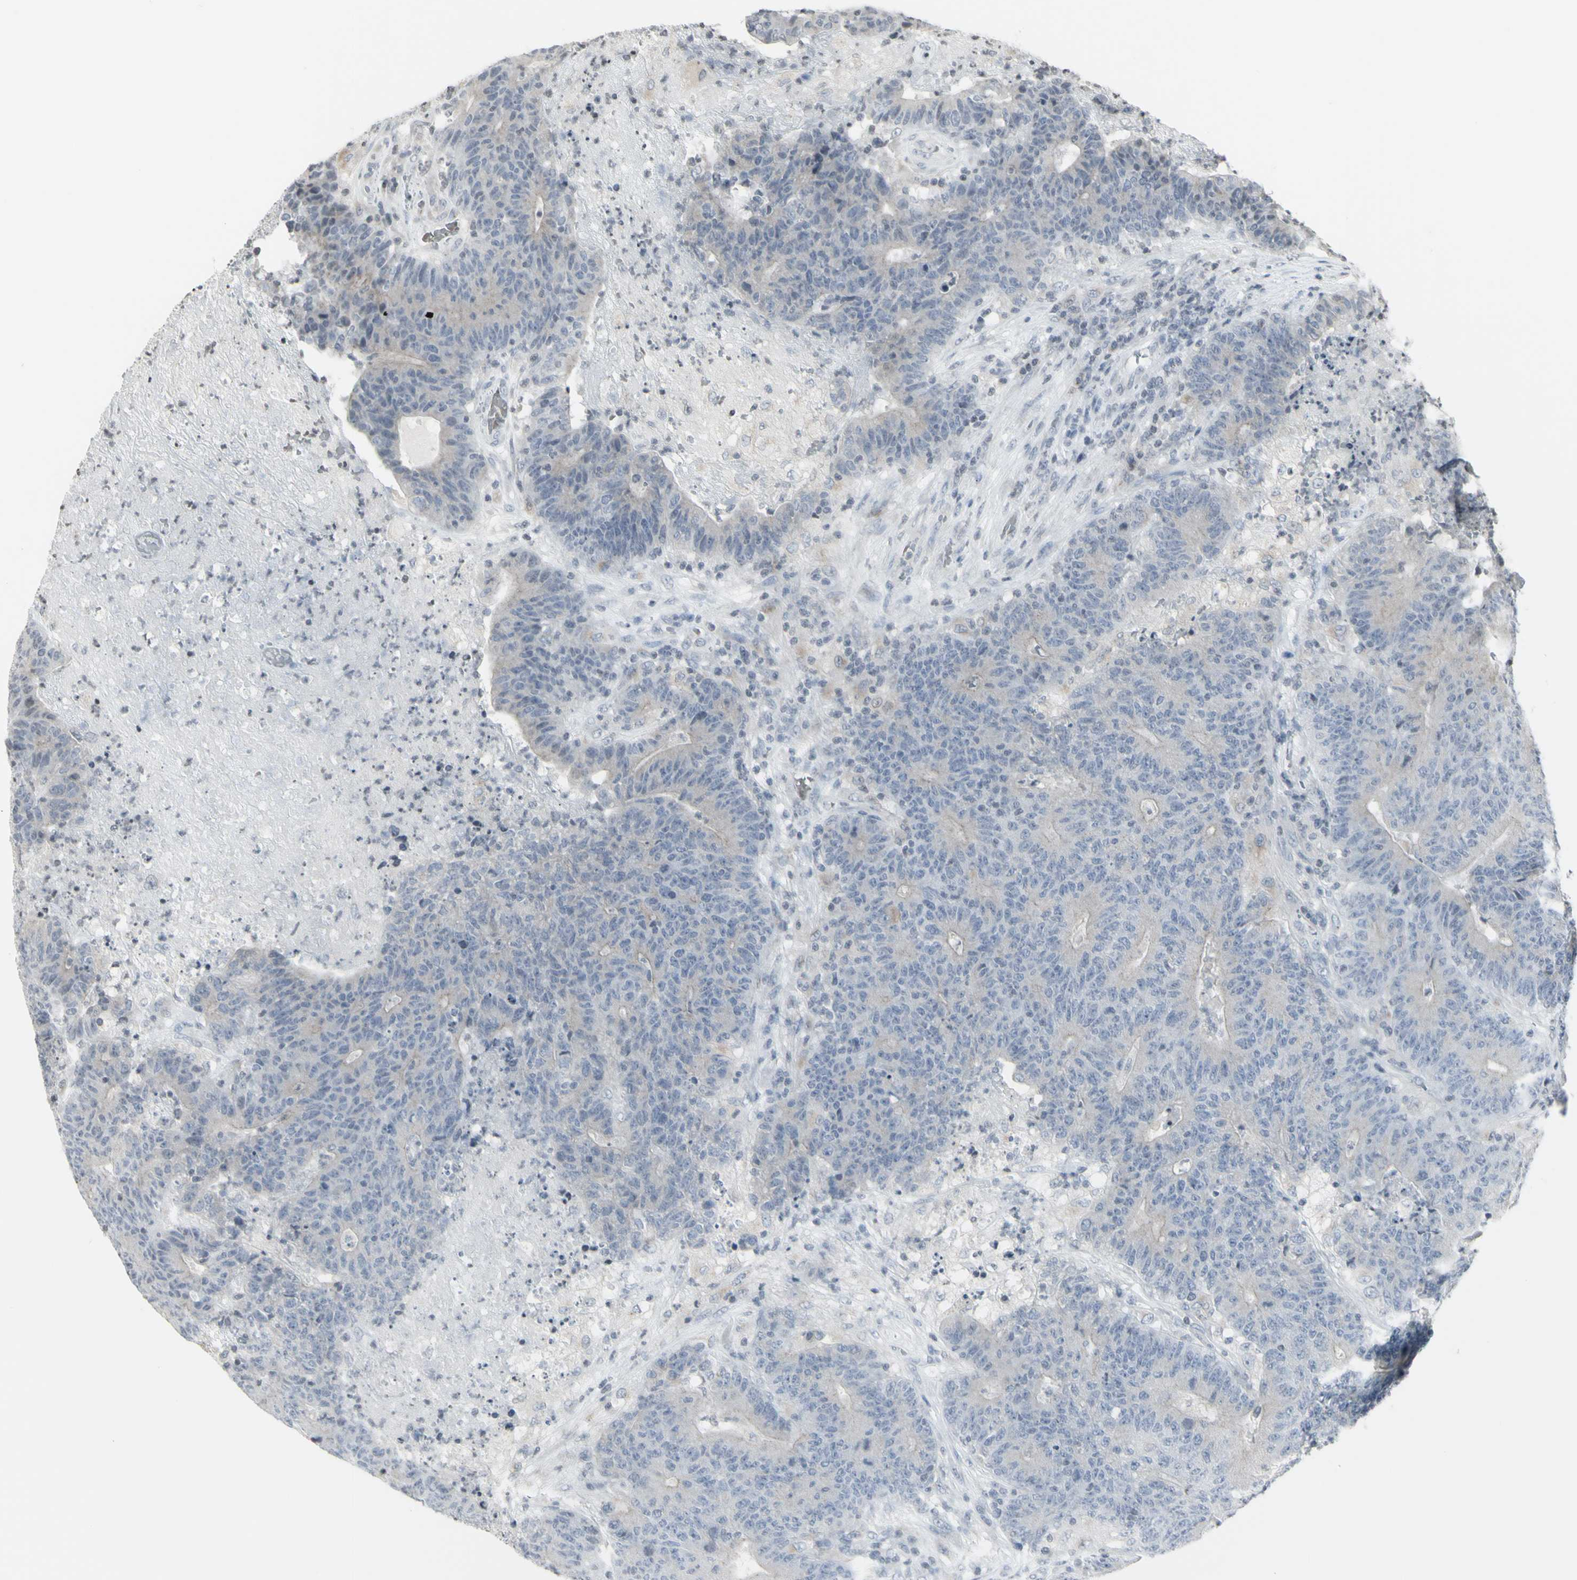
{"staining": {"intensity": "negative", "quantity": "none", "location": "none"}, "tissue": "colorectal cancer", "cell_type": "Tumor cells", "image_type": "cancer", "snomed": [{"axis": "morphology", "description": "Normal tissue, NOS"}, {"axis": "morphology", "description": "Adenocarcinoma, NOS"}, {"axis": "topography", "description": "Colon"}], "caption": "An immunohistochemistry photomicrograph of colorectal cancer (adenocarcinoma) is shown. There is no staining in tumor cells of colorectal cancer (adenocarcinoma).", "gene": "MUC5AC", "patient": {"sex": "female", "age": 75}}